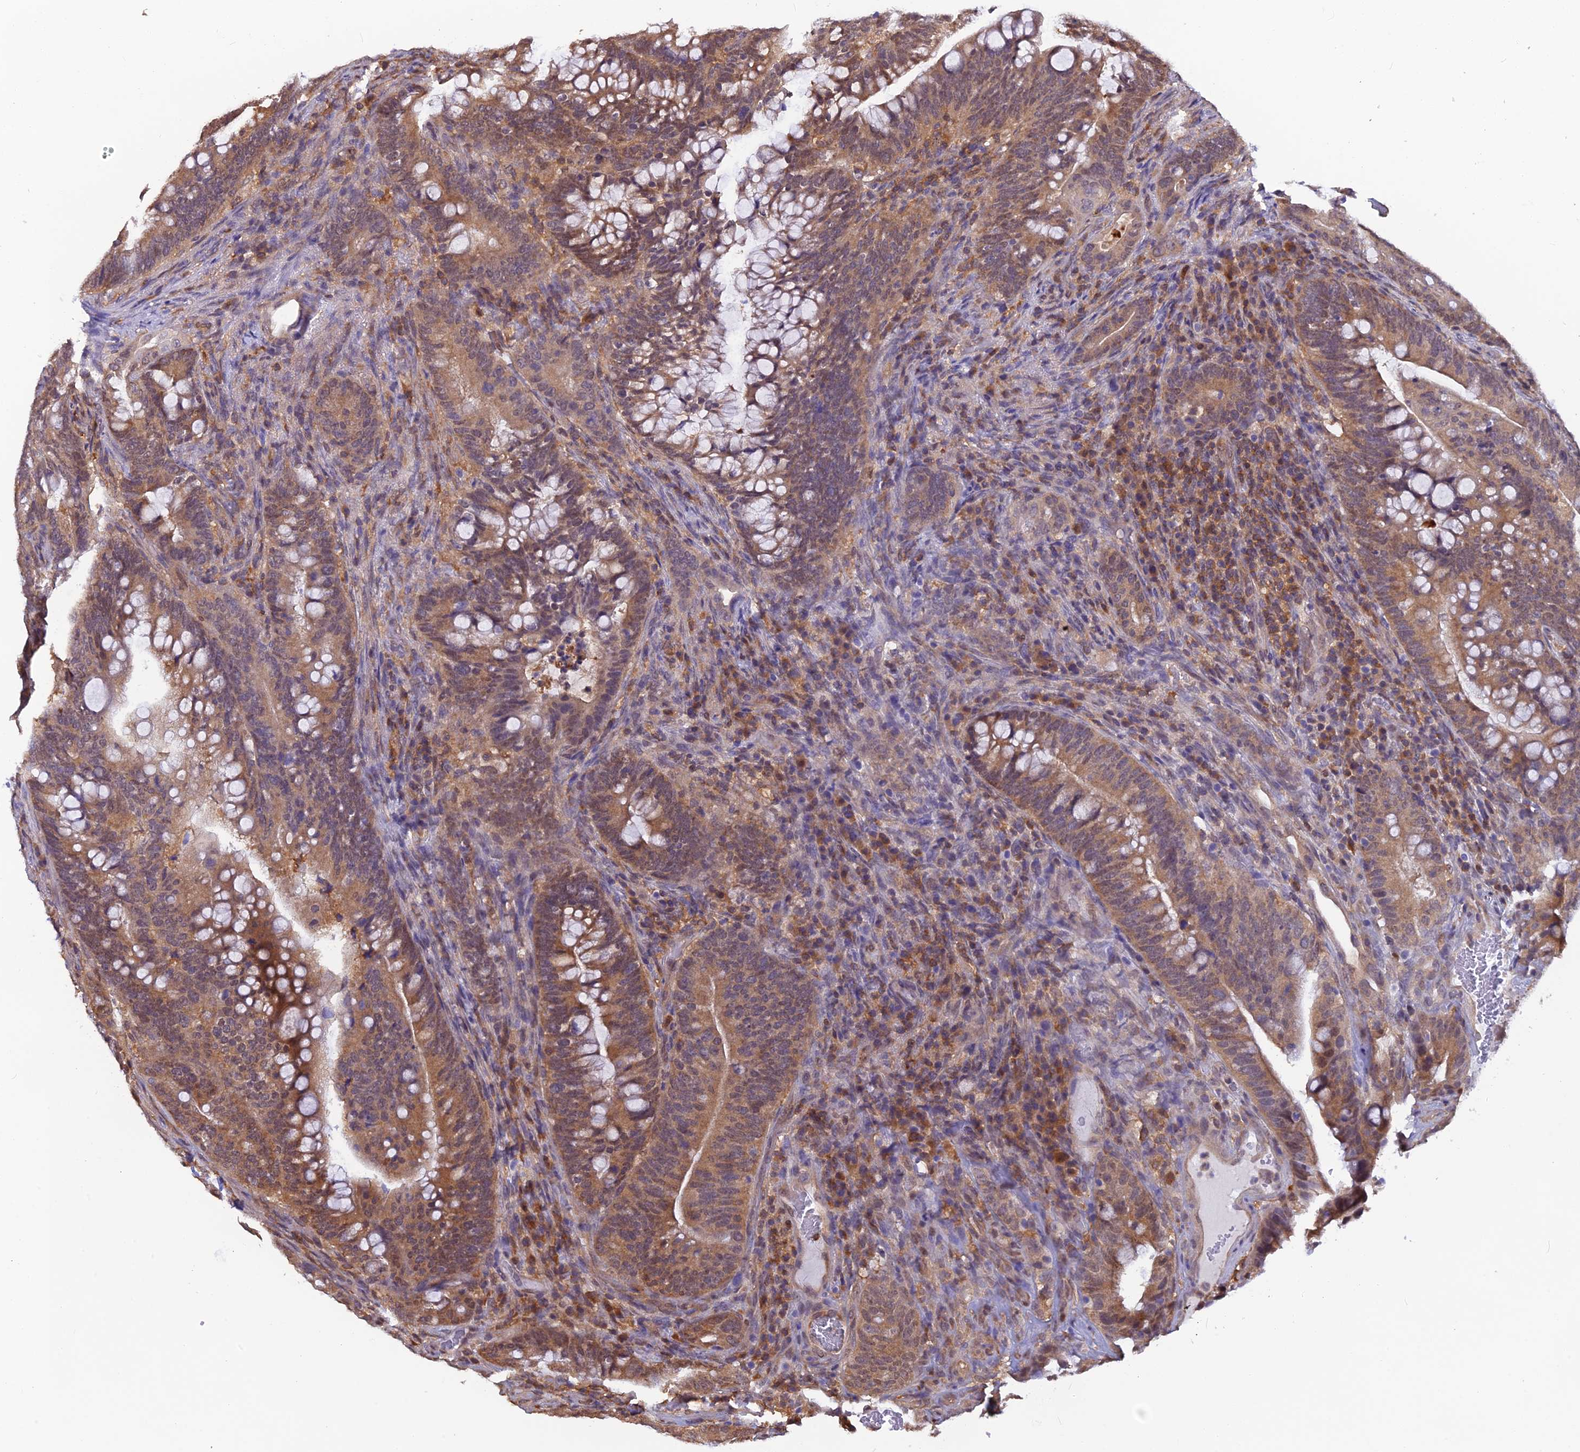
{"staining": {"intensity": "moderate", "quantity": ">75%", "location": "cytoplasmic/membranous,nuclear"}, "tissue": "colorectal cancer", "cell_type": "Tumor cells", "image_type": "cancer", "snomed": [{"axis": "morphology", "description": "Adenocarcinoma, NOS"}, {"axis": "topography", "description": "Colon"}], "caption": "Moderate cytoplasmic/membranous and nuclear staining is present in about >75% of tumor cells in colorectal adenocarcinoma.", "gene": "HINT1", "patient": {"sex": "female", "age": 66}}